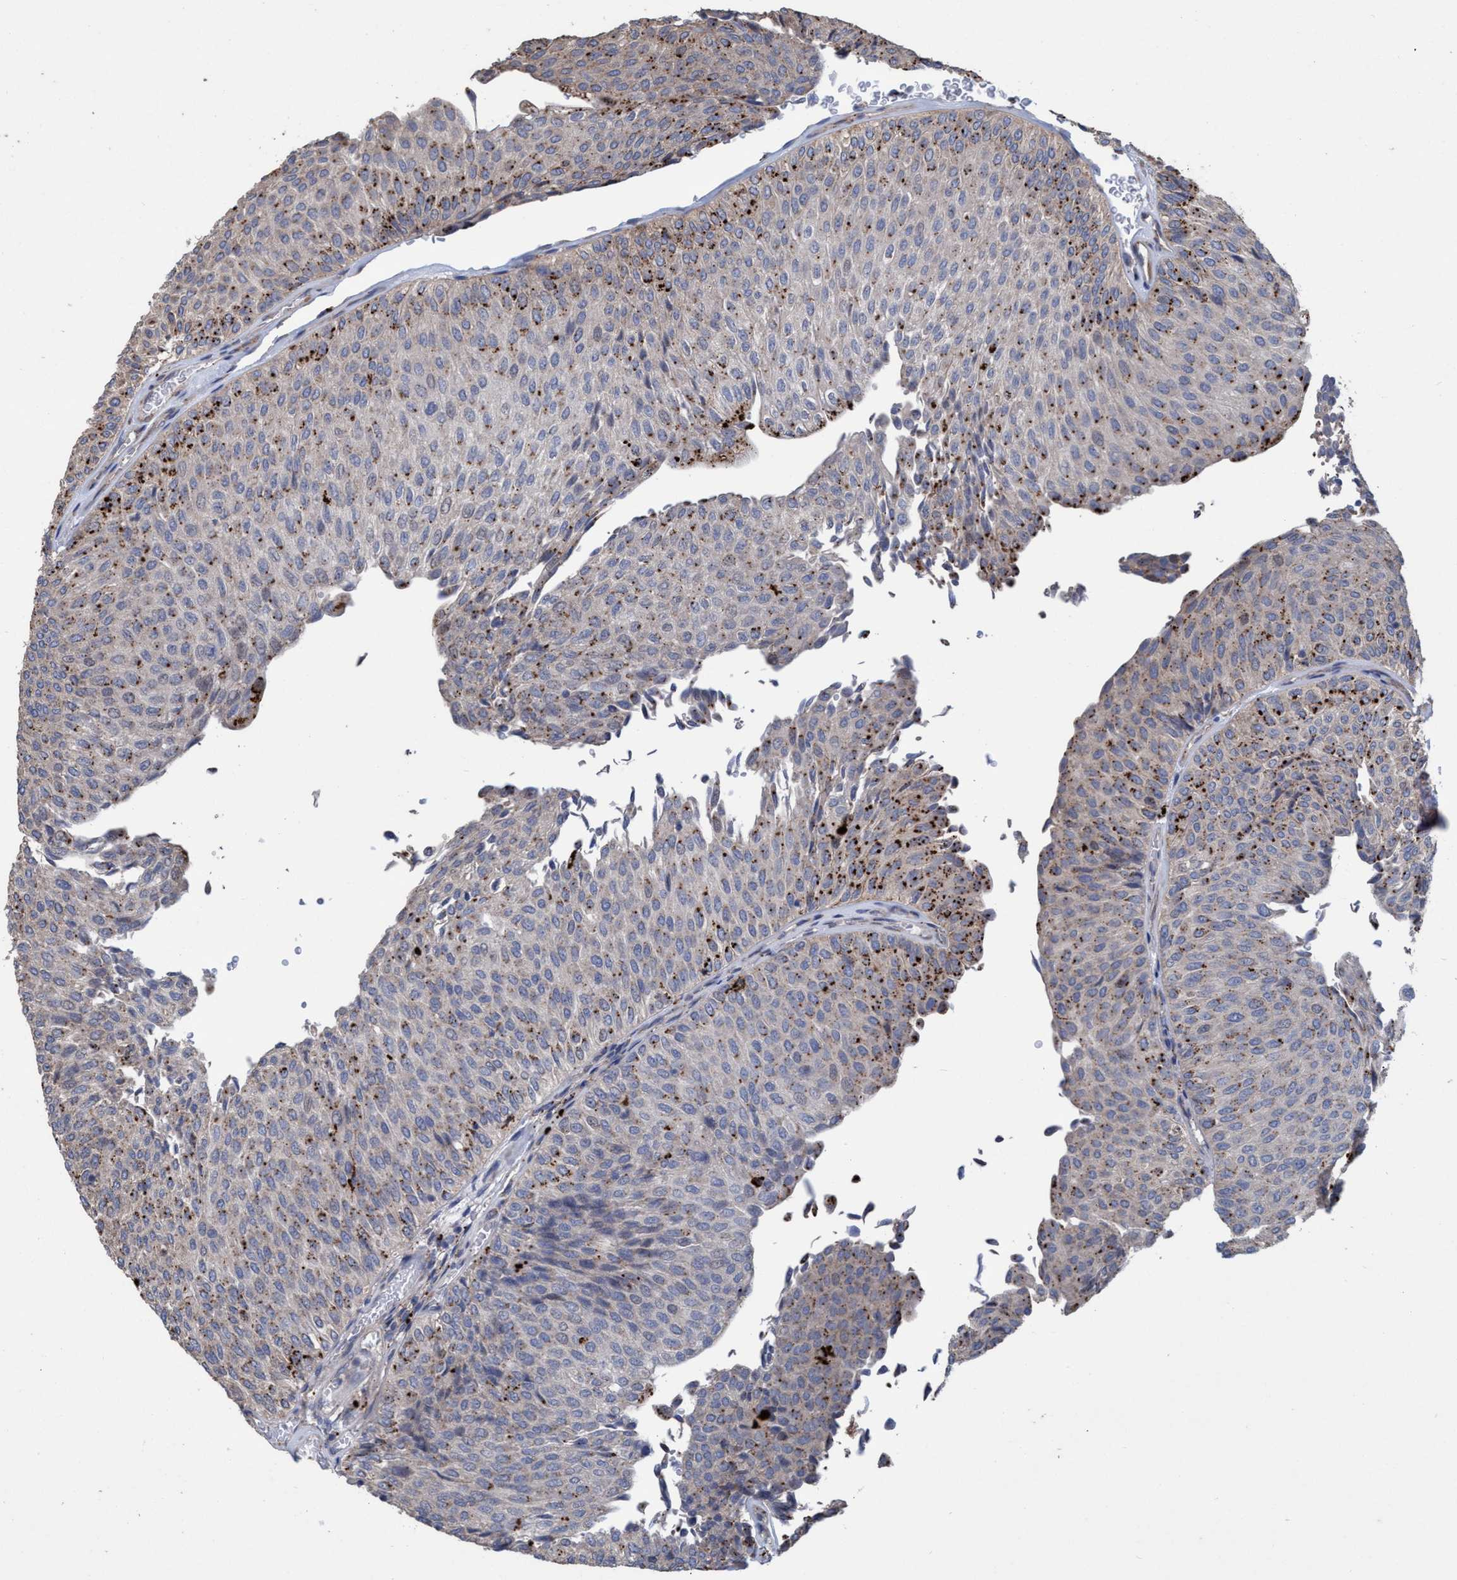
{"staining": {"intensity": "moderate", "quantity": "25%-75%", "location": "cytoplasmic/membranous"}, "tissue": "urothelial cancer", "cell_type": "Tumor cells", "image_type": "cancer", "snomed": [{"axis": "morphology", "description": "Urothelial carcinoma, Low grade"}, {"axis": "topography", "description": "Urinary bladder"}], "caption": "Low-grade urothelial carcinoma tissue shows moderate cytoplasmic/membranous staining in approximately 25%-75% of tumor cells, visualized by immunohistochemistry. The protein of interest is shown in brown color, while the nuclei are stained blue.", "gene": "BBS9", "patient": {"sex": "male", "age": 78}}